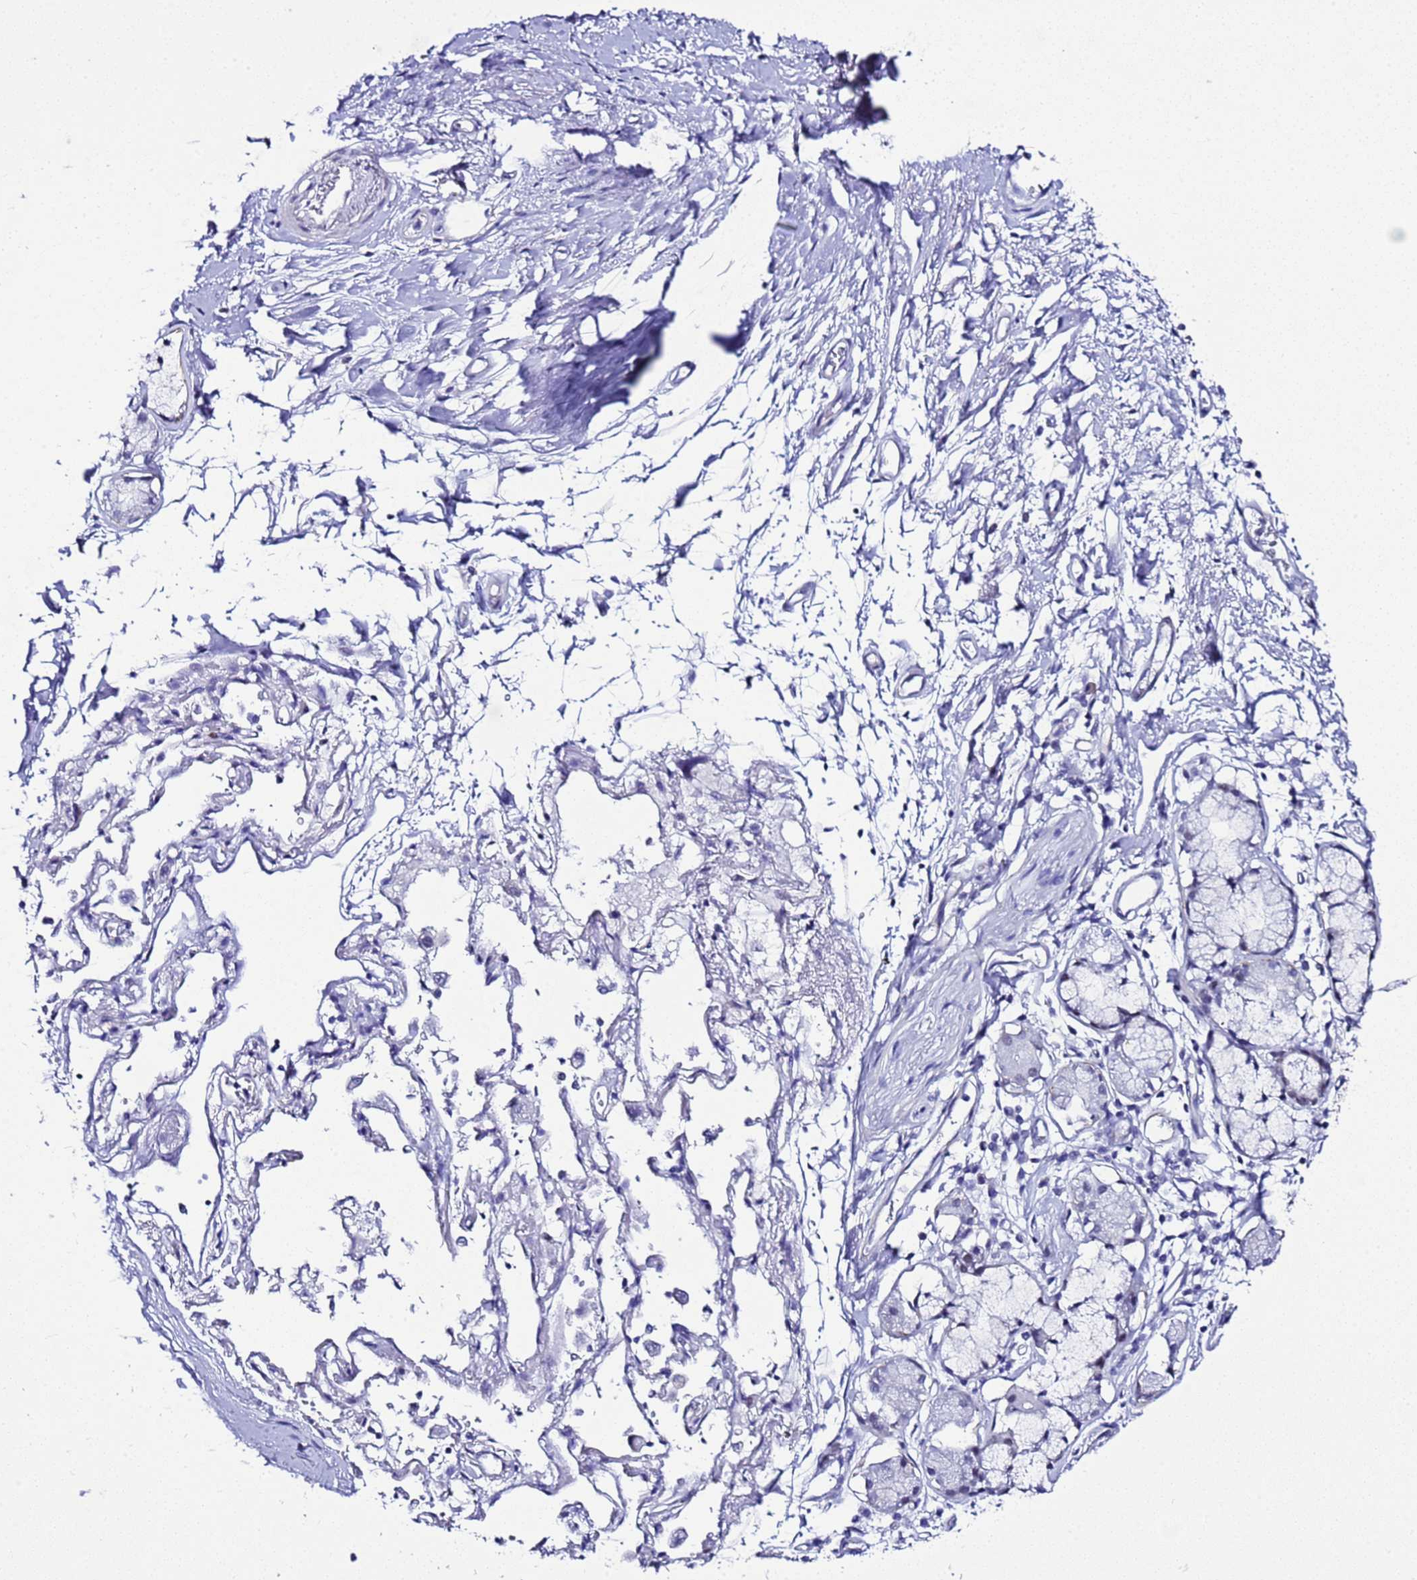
{"staining": {"intensity": "weak", "quantity": ">75%", "location": "nuclear"}, "tissue": "adipose tissue", "cell_type": "Adipocytes", "image_type": "normal", "snomed": [{"axis": "morphology", "description": "Normal tissue, NOS"}, {"axis": "topography", "description": "Cartilage tissue"}], "caption": "Brown immunohistochemical staining in normal human adipose tissue demonstrates weak nuclear positivity in approximately >75% of adipocytes.", "gene": "BCL7A", "patient": {"sex": "male", "age": 73}}